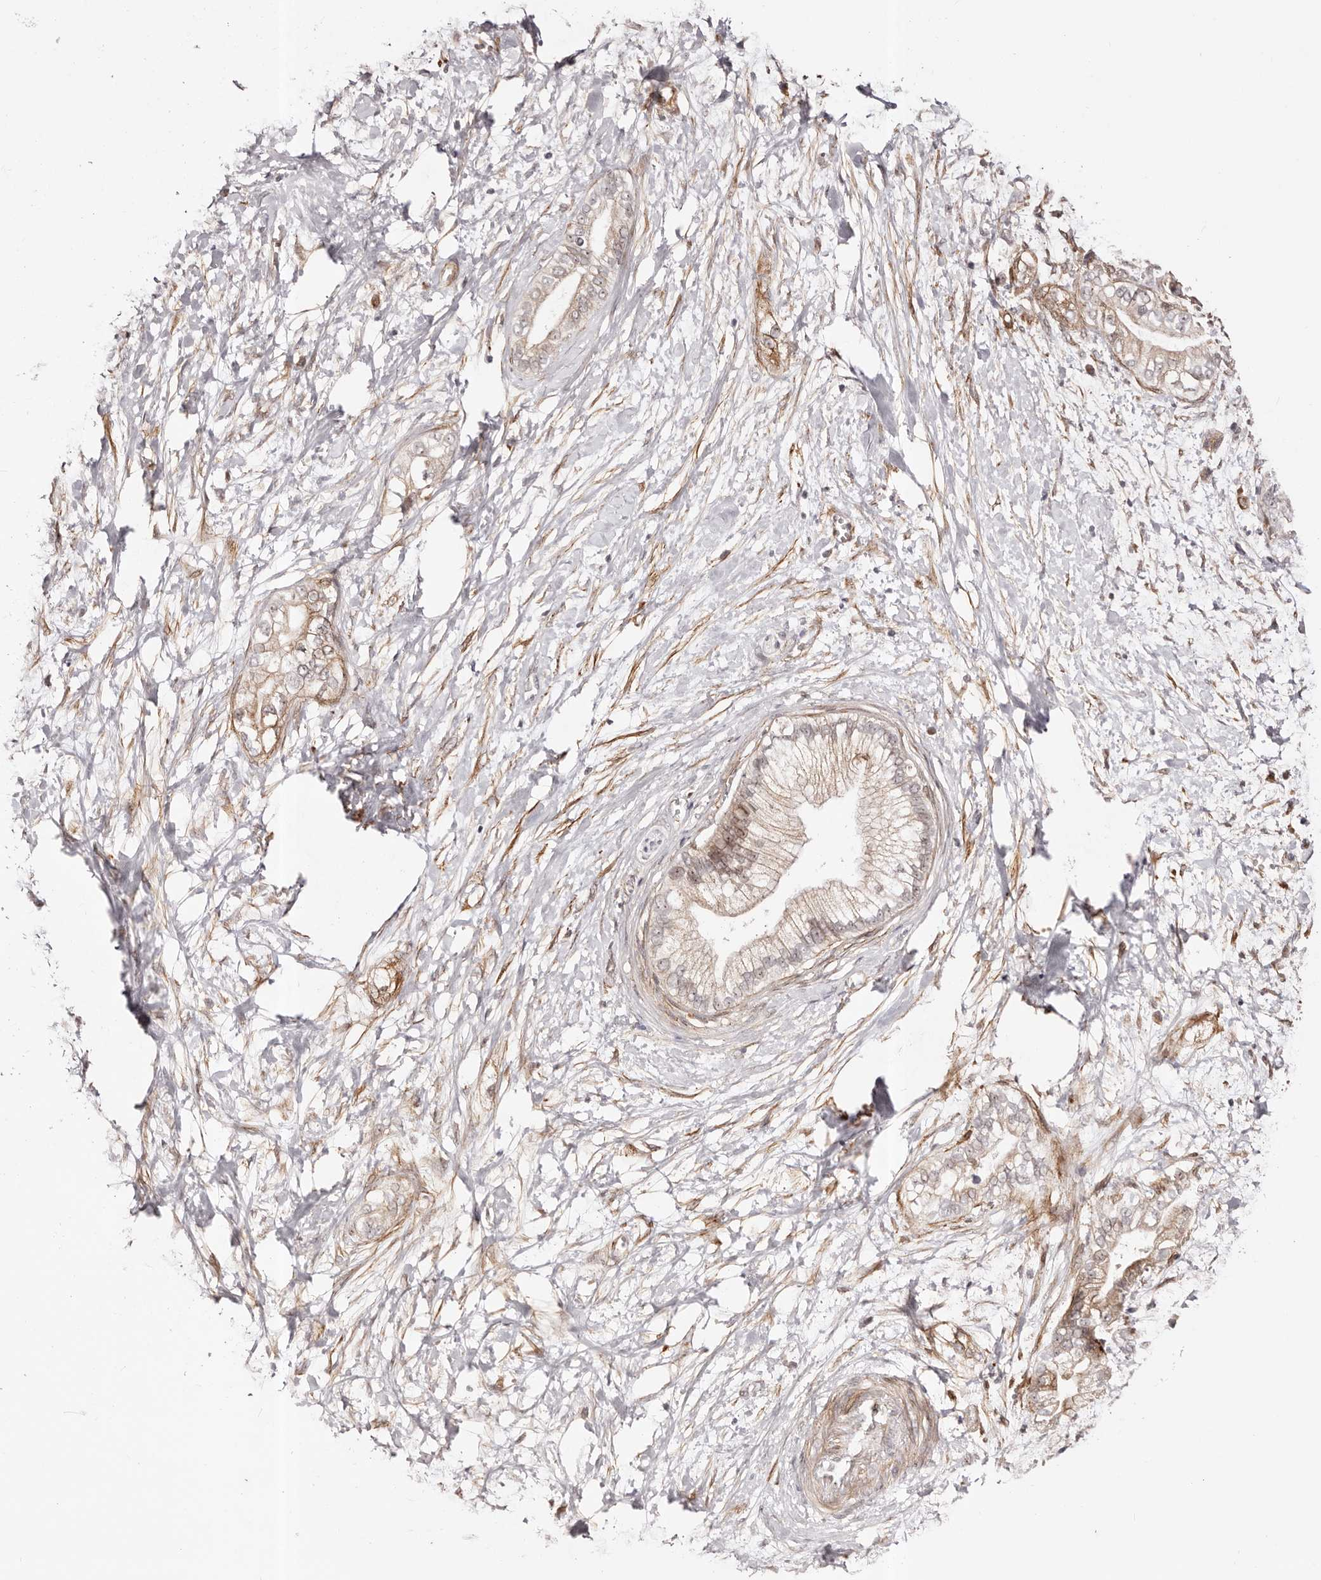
{"staining": {"intensity": "weak", "quantity": "25%-75%", "location": "cytoplasmic/membranous,nuclear"}, "tissue": "pancreatic cancer", "cell_type": "Tumor cells", "image_type": "cancer", "snomed": [{"axis": "morphology", "description": "Adenocarcinoma, NOS"}, {"axis": "topography", "description": "Pancreas"}], "caption": "The photomicrograph reveals a brown stain indicating the presence of a protein in the cytoplasmic/membranous and nuclear of tumor cells in pancreatic cancer (adenocarcinoma).", "gene": "MICAL2", "patient": {"sex": "male", "age": 68}}